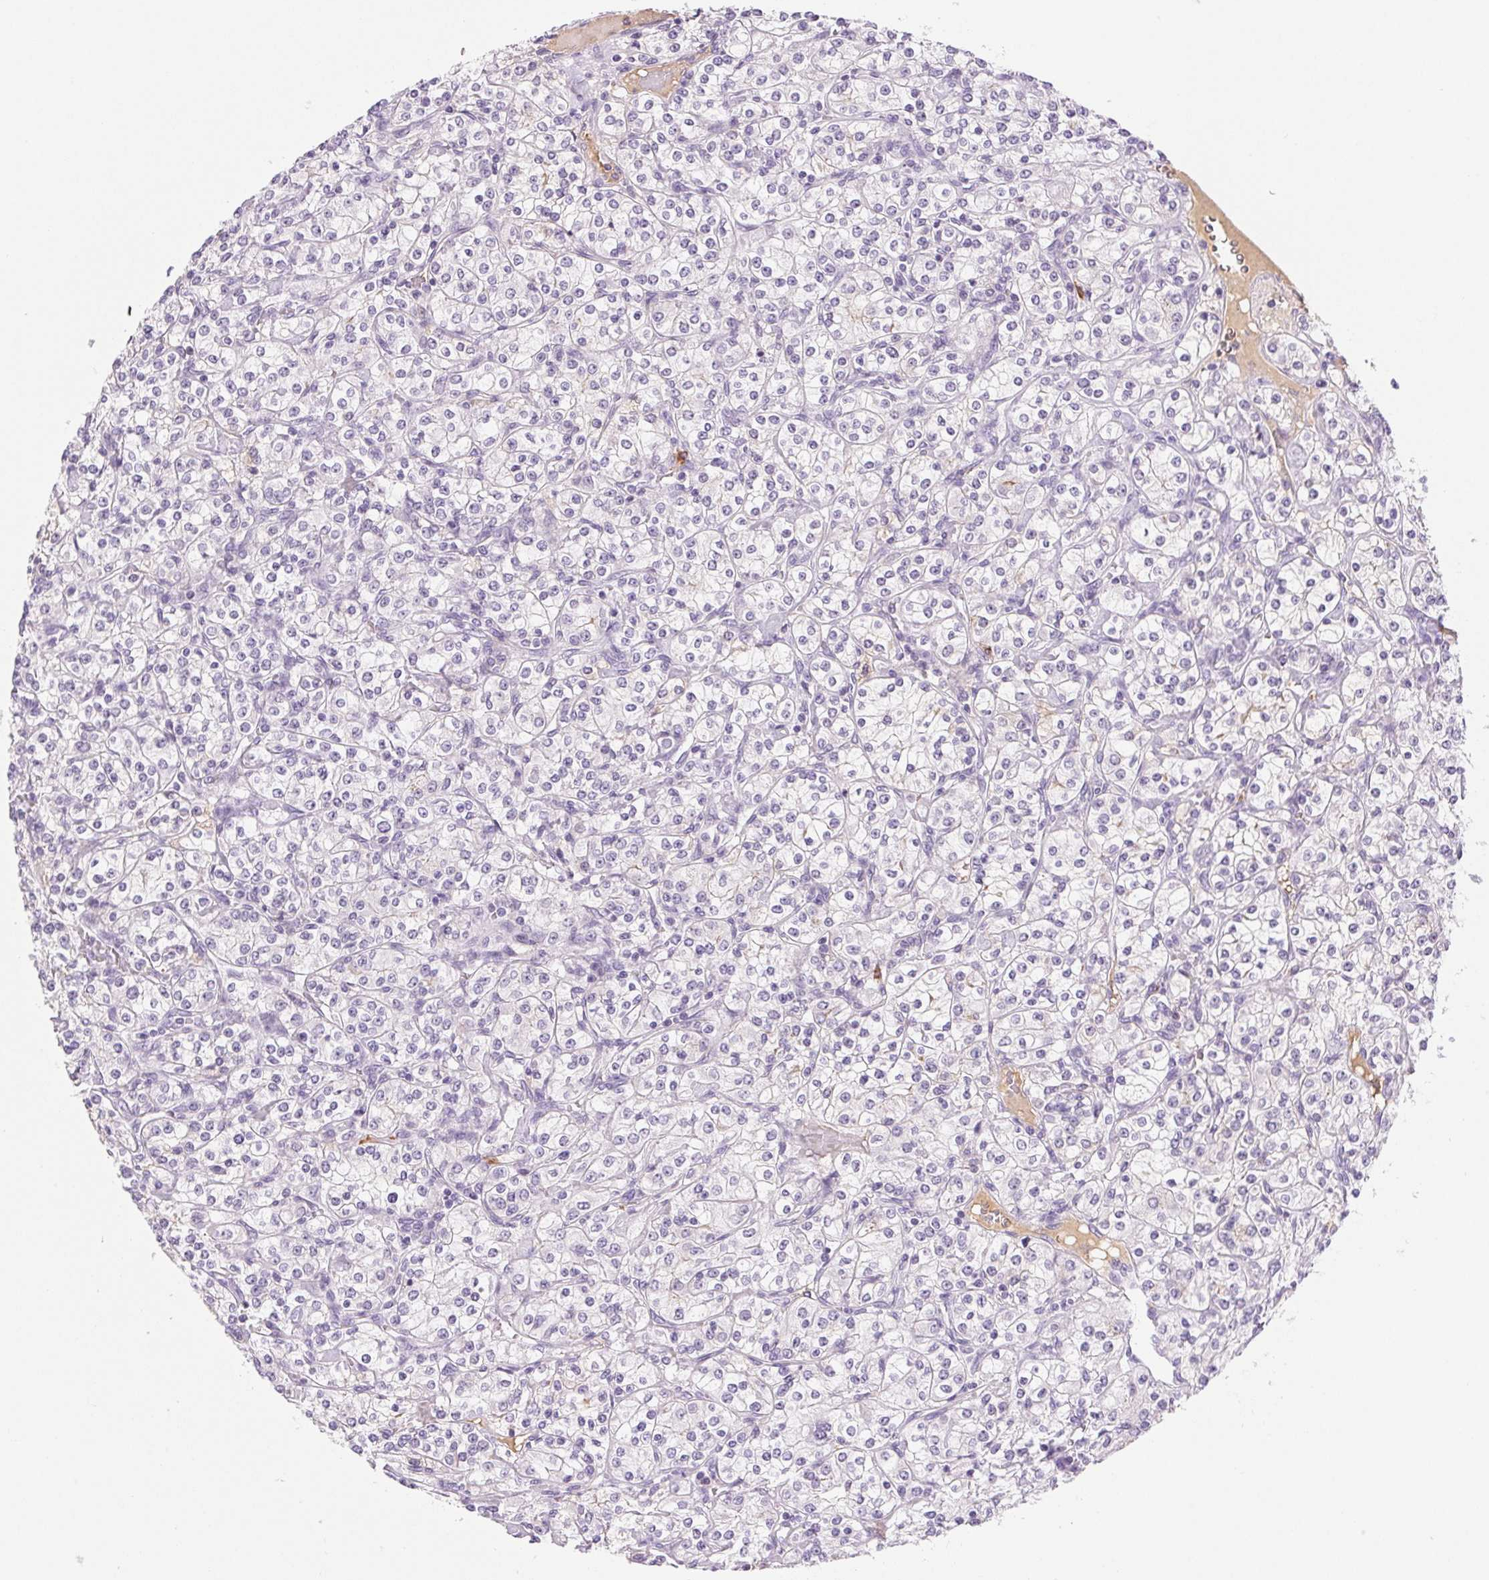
{"staining": {"intensity": "negative", "quantity": "none", "location": "none"}, "tissue": "renal cancer", "cell_type": "Tumor cells", "image_type": "cancer", "snomed": [{"axis": "morphology", "description": "Adenocarcinoma, NOS"}, {"axis": "topography", "description": "Kidney"}], "caption": "This photomicrograph is of renal cancer (adenocarcinoma) stained with immunohistochemistry (IHC) to label a protein in brown with the nuclei are counter-stained blue. There is no staining in tumor cells.", "gene": "IFIT1B", "patient": {"sex": "male", "age": 77}}